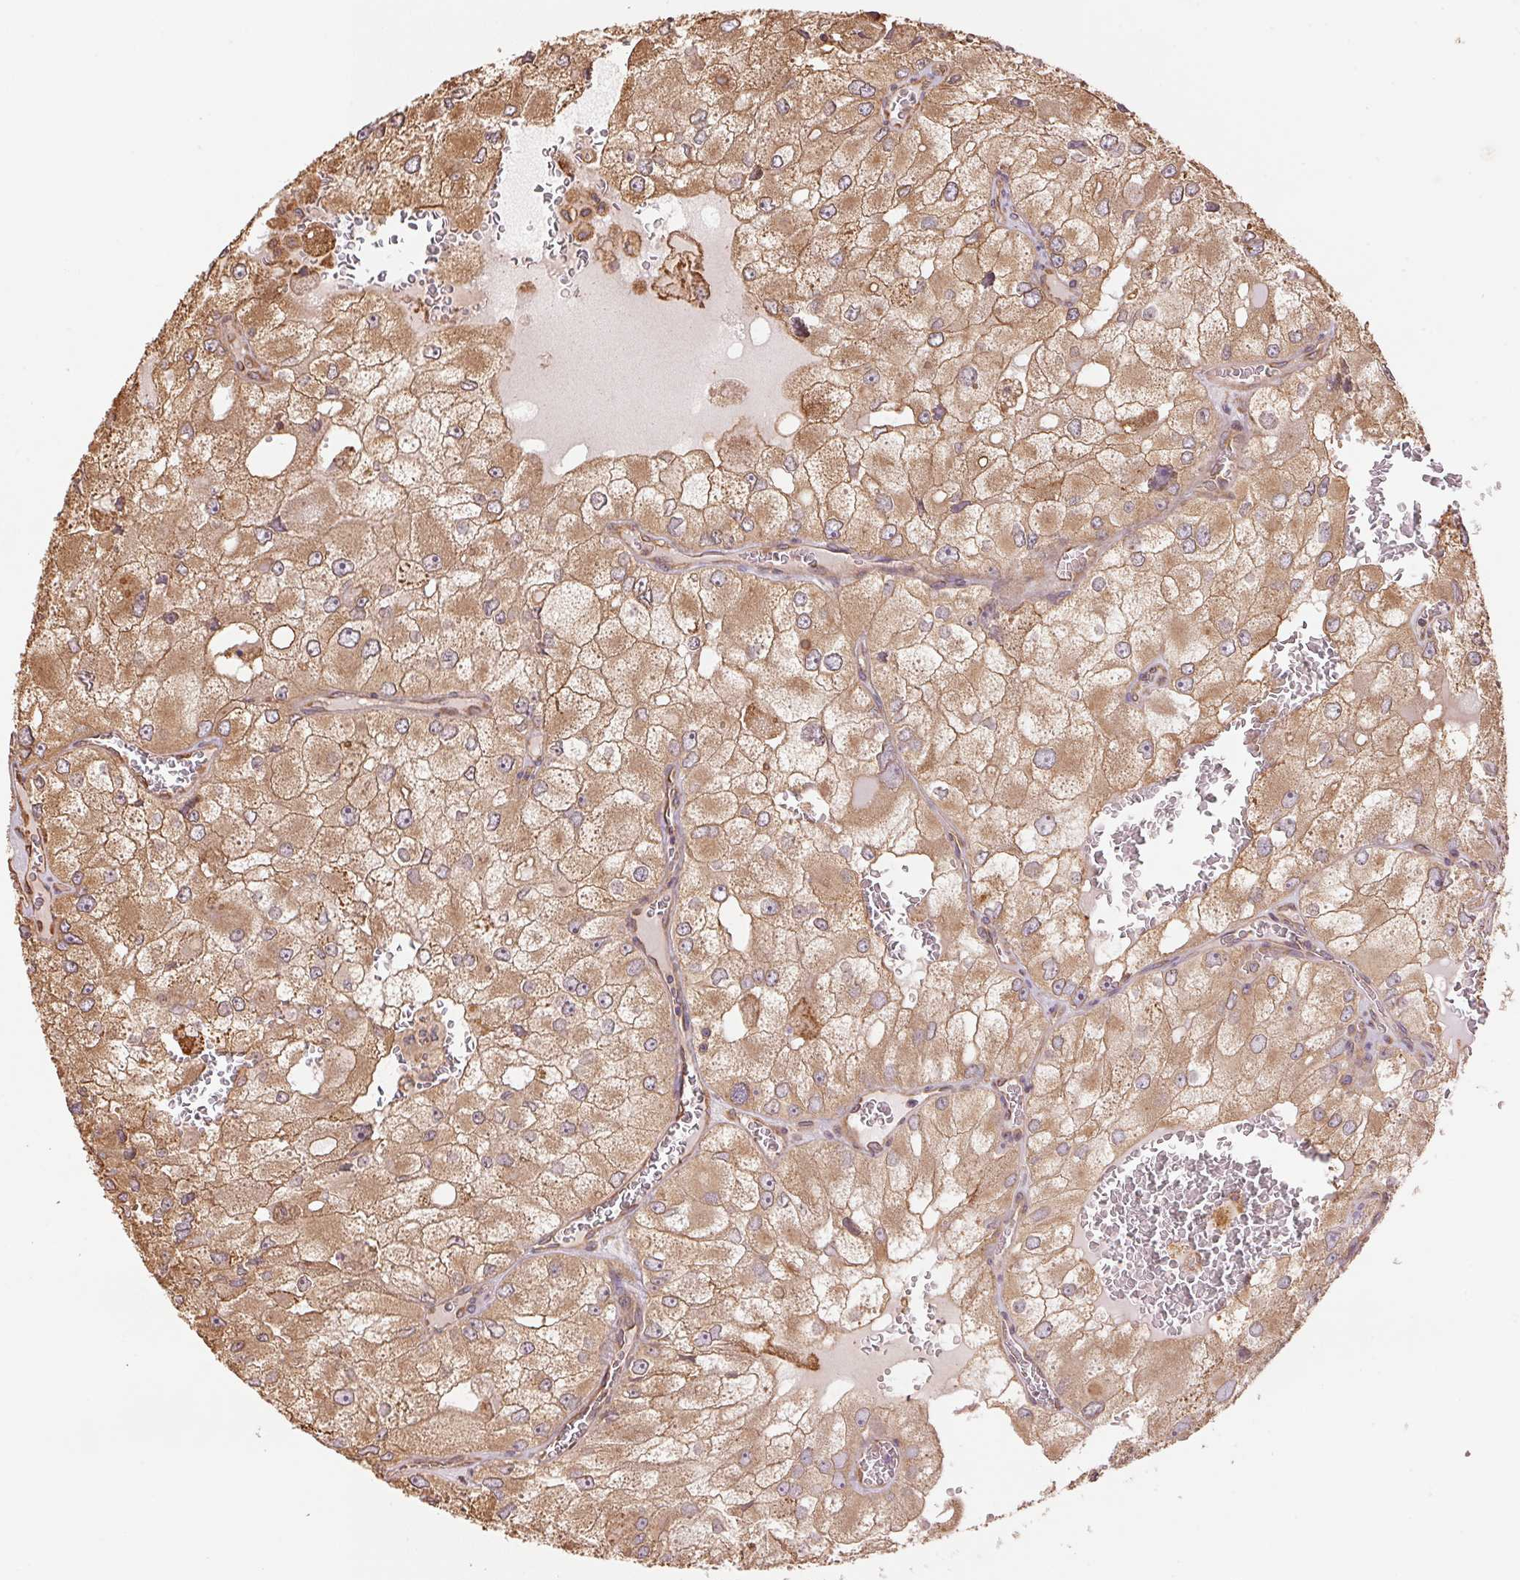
{"staining": {"intensity": "moderate", "quantity": ">75%", "location": "cytoplasmic/membranous"}, "tissue": "renal cancer", "cell_type": "Tumor cells", "image_type": "cancer", "snomed": [{"axis": "morphology", "description": "Adenocarcinoma, NOS"}, {"axis": "topography", "description": "Kidney"}], "caption": "This is a micrograph of IHC staining of adenocarcinoma (renal), which shows moderate positivity in the cytoplasmic/membranous of tumor cells.", "gene": "C6orf163", "patient": {"sex": "female", "age": 70}}